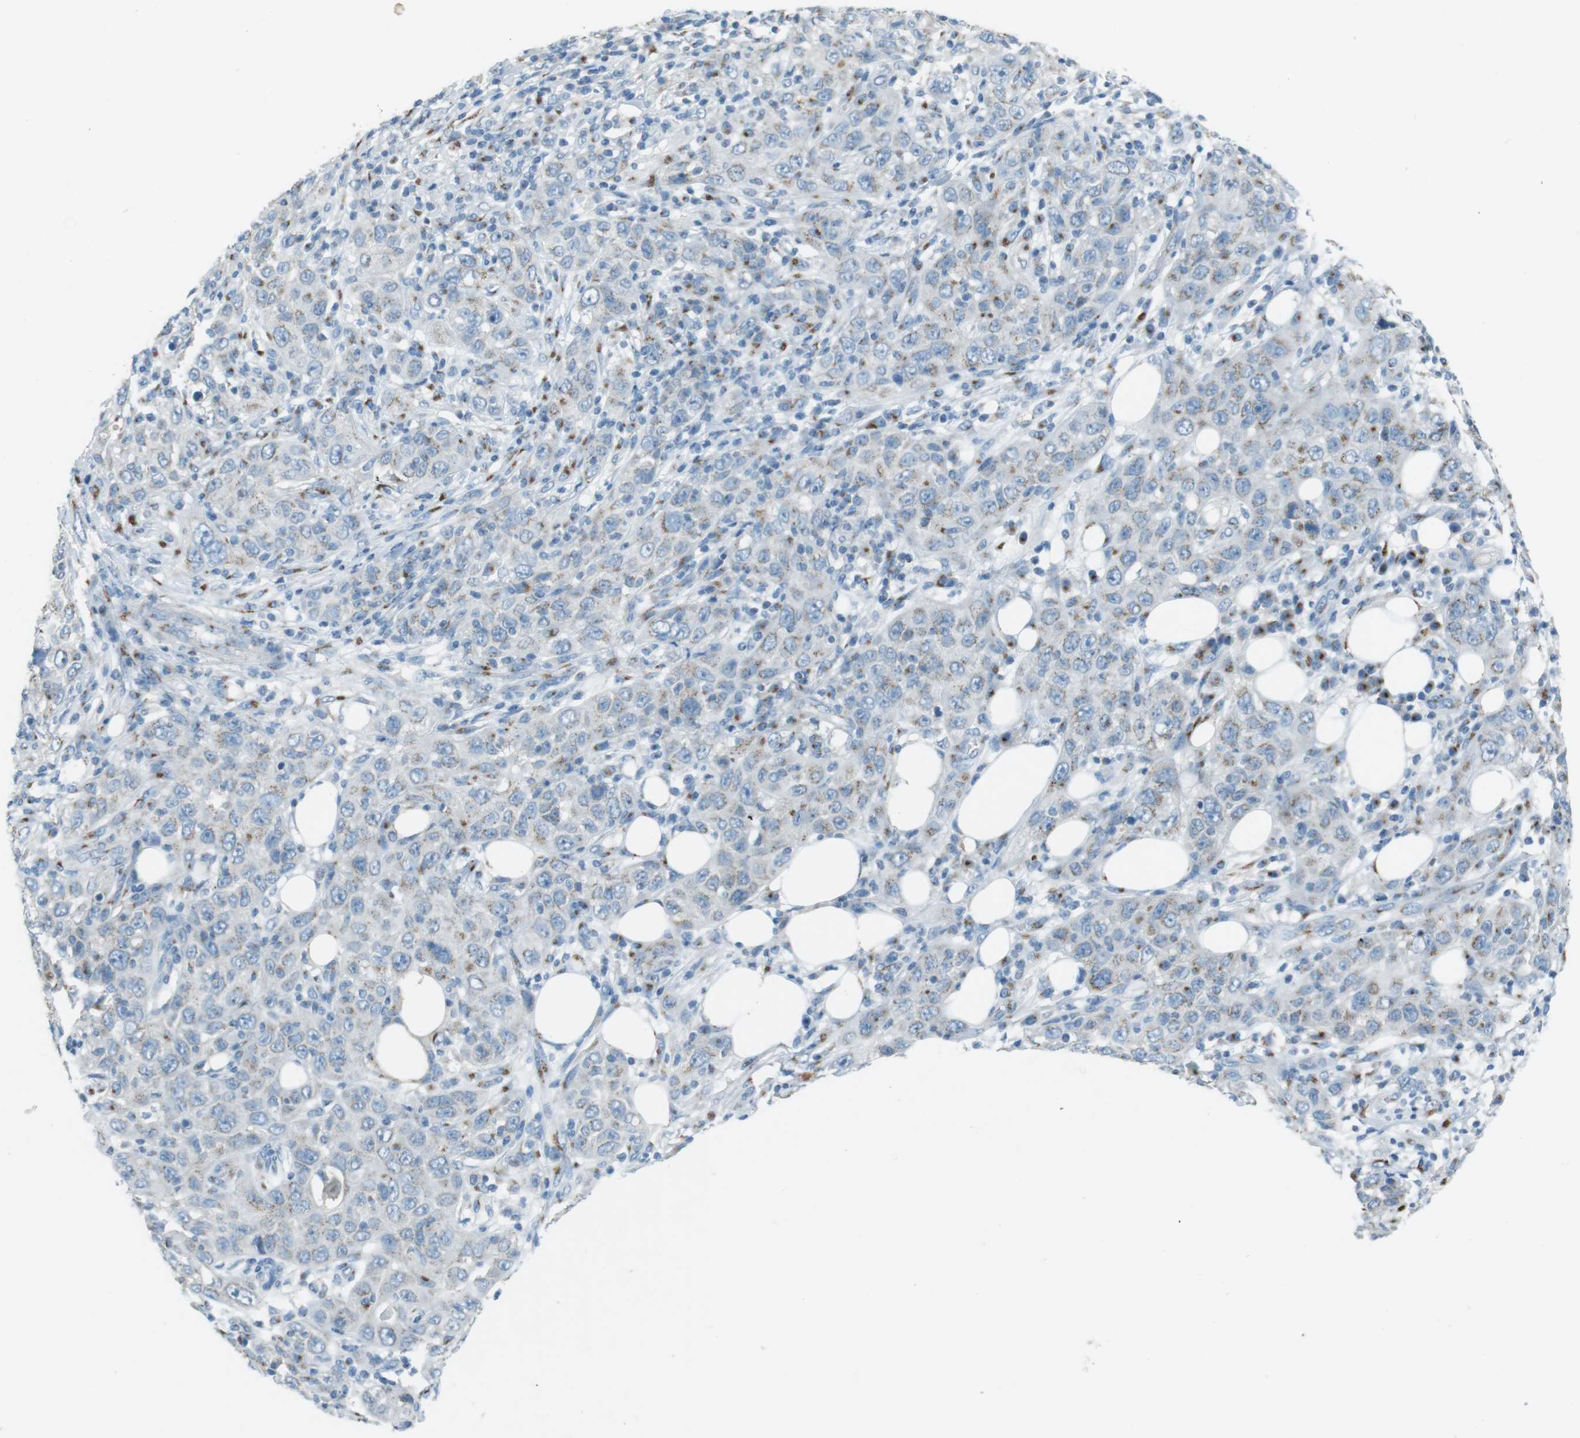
{"staining": {"intensity": "negative", "quantity": "none", "location": "none"}, "tissue": "skin cancer", "cell_type": "Tumor cells", "image_type": "cancer", "snomed": [{"axis": "morphology", "description": "Squamous cell carcinoma, NOS"}, {"axis": "topography", "description": "Skin"}], "caption": "Tumor cells are negative for brown protein staining in skin squamous cell carcinoma. (Stains: DAB IHC with hematoxylin counter stain, Microscopy: brightfield microscopy at high magnification).", "gene": "TXNDC15", "patient": {"sex": "female", "age": 88}}